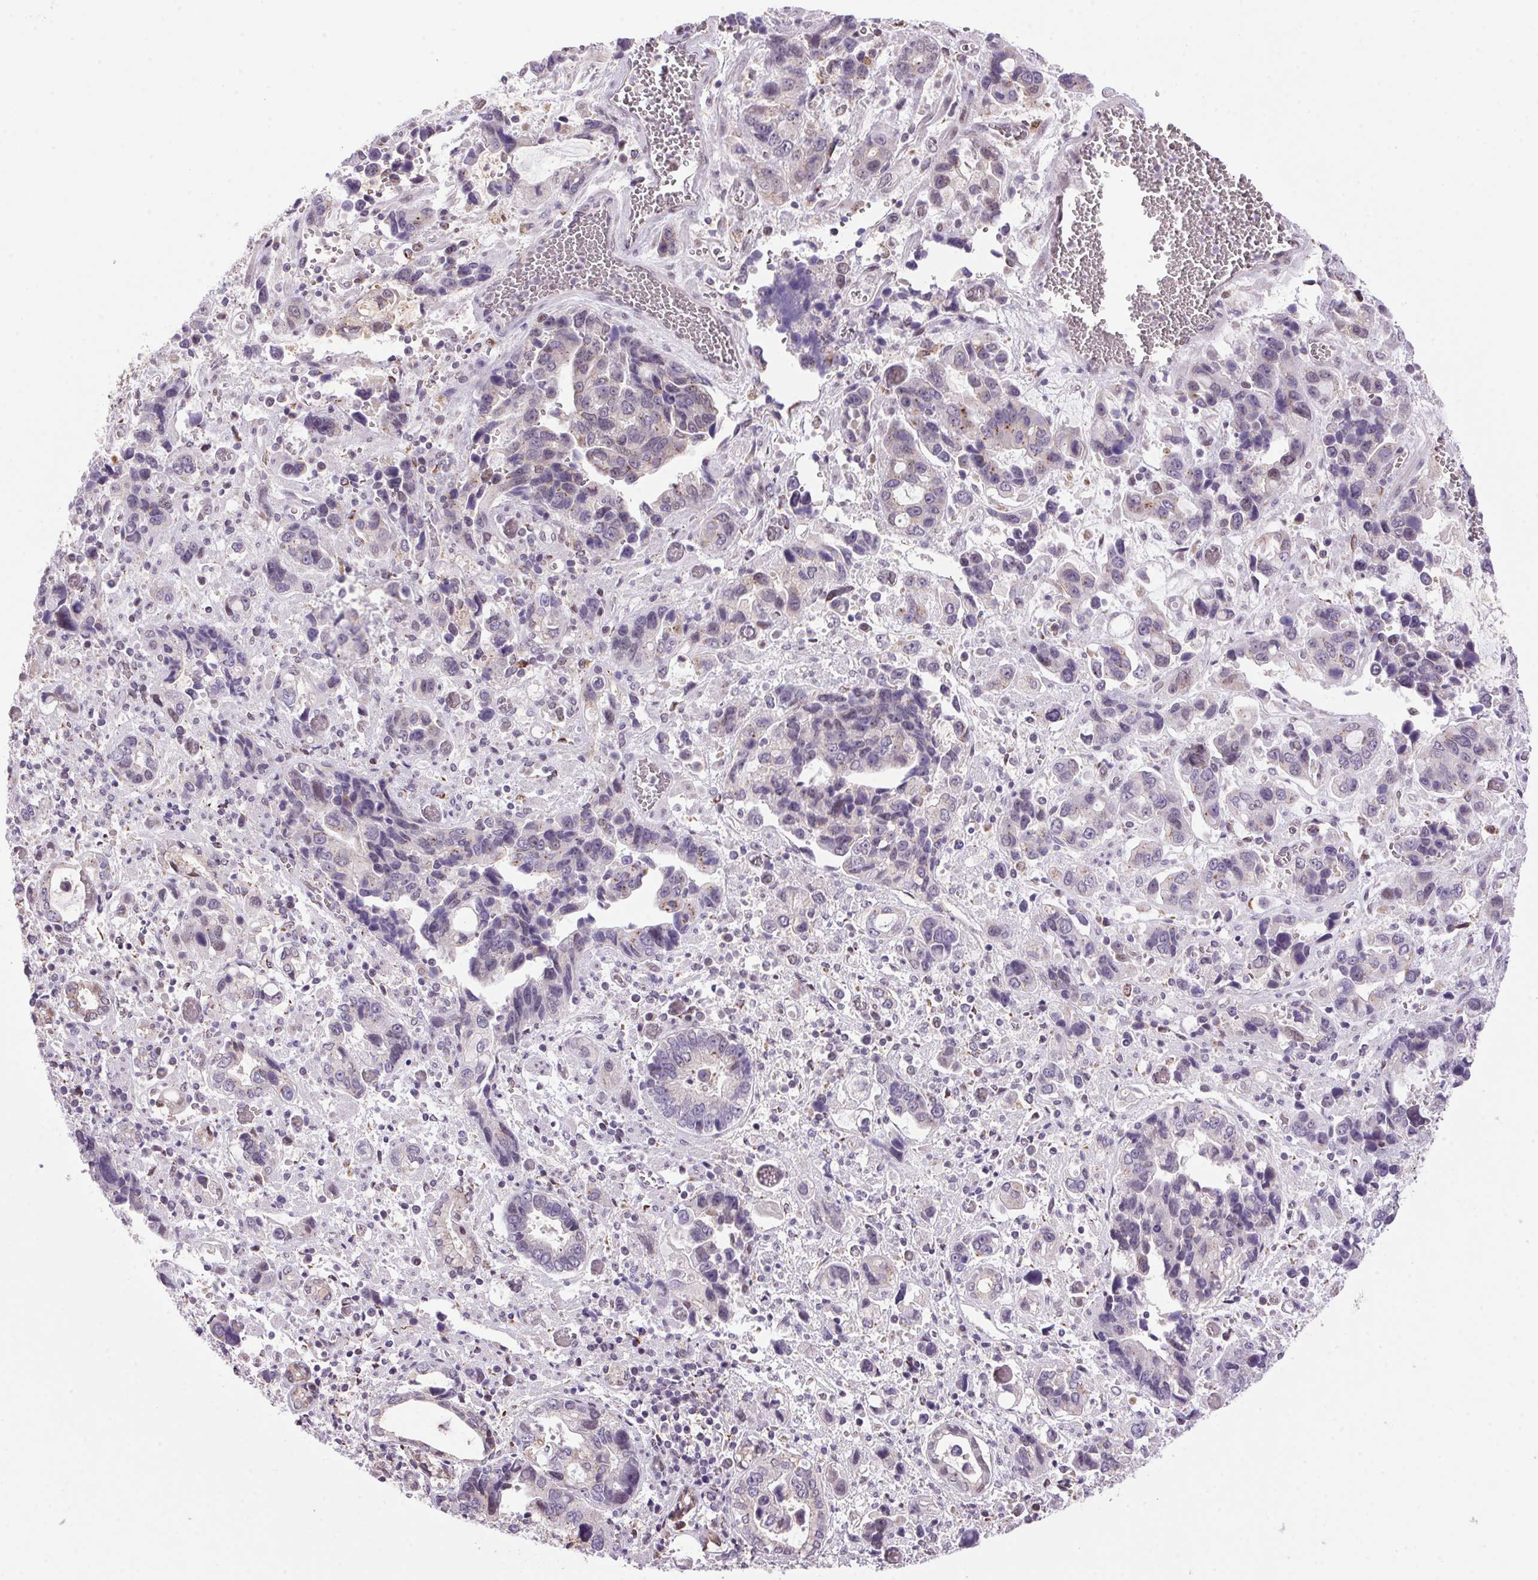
{"staining": {"intensity": "weak", "quantity": "<25%", "location": "cytoplasmic/membranous"}, "tissue": "stomach cancer", "cell_type": "Tumor cells", "image_type": "cancer", "snomed": [{"axis": "morphology", "description": "Adenocarcinoma, NOS"}, {"axis": "topography", "description": "Stomach, upper"}], "caption": "Tumor cells are negative for protein expression in human stomach cancer.", "gene": "AKR1E2", "patient": {"sex": "female", "age": 81}}